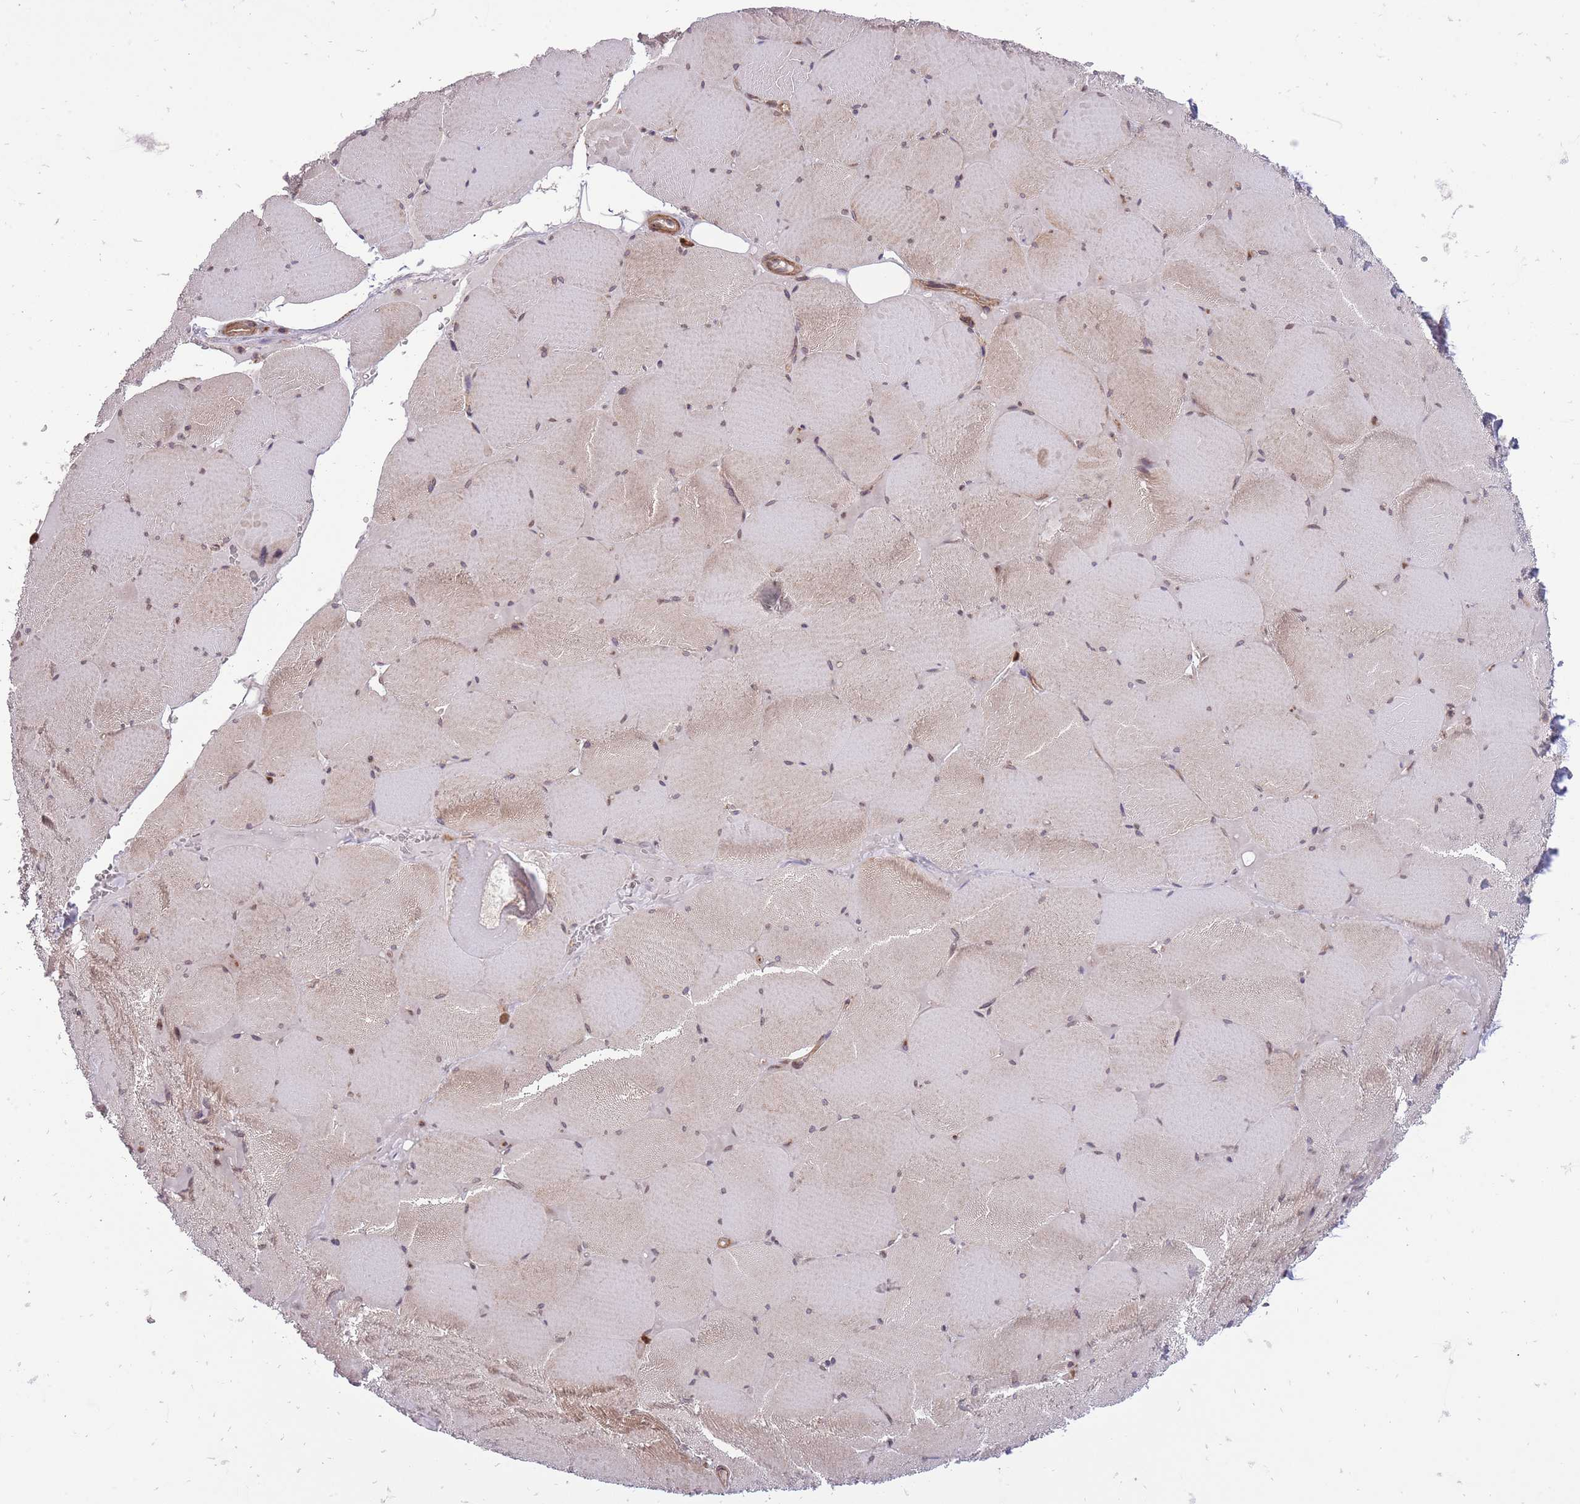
{"staining": {"intensity": "moderate", "quantity": "25%-75%", "location": "cytoplasmic/membranous"}, "tissue": "skeletal muscle", "cell_type": "Myocytes", "image_type": "normal", "snomed": [{"axis": "morphology", "description": "Normal tissue, NOS"}, {"axis": "topography", "description": "Skeletal muscle"}, {"axis": "topography", "description": "Head-Neck"}], "caption": "Protein staining by immunohistochemistry reveals moderate cytoplasmic/membranous staining in about 25%-75% of myocytes in normal skeletal muscle.", "gene": "TET3", "patient": {"sex": "male", "age": 66}}